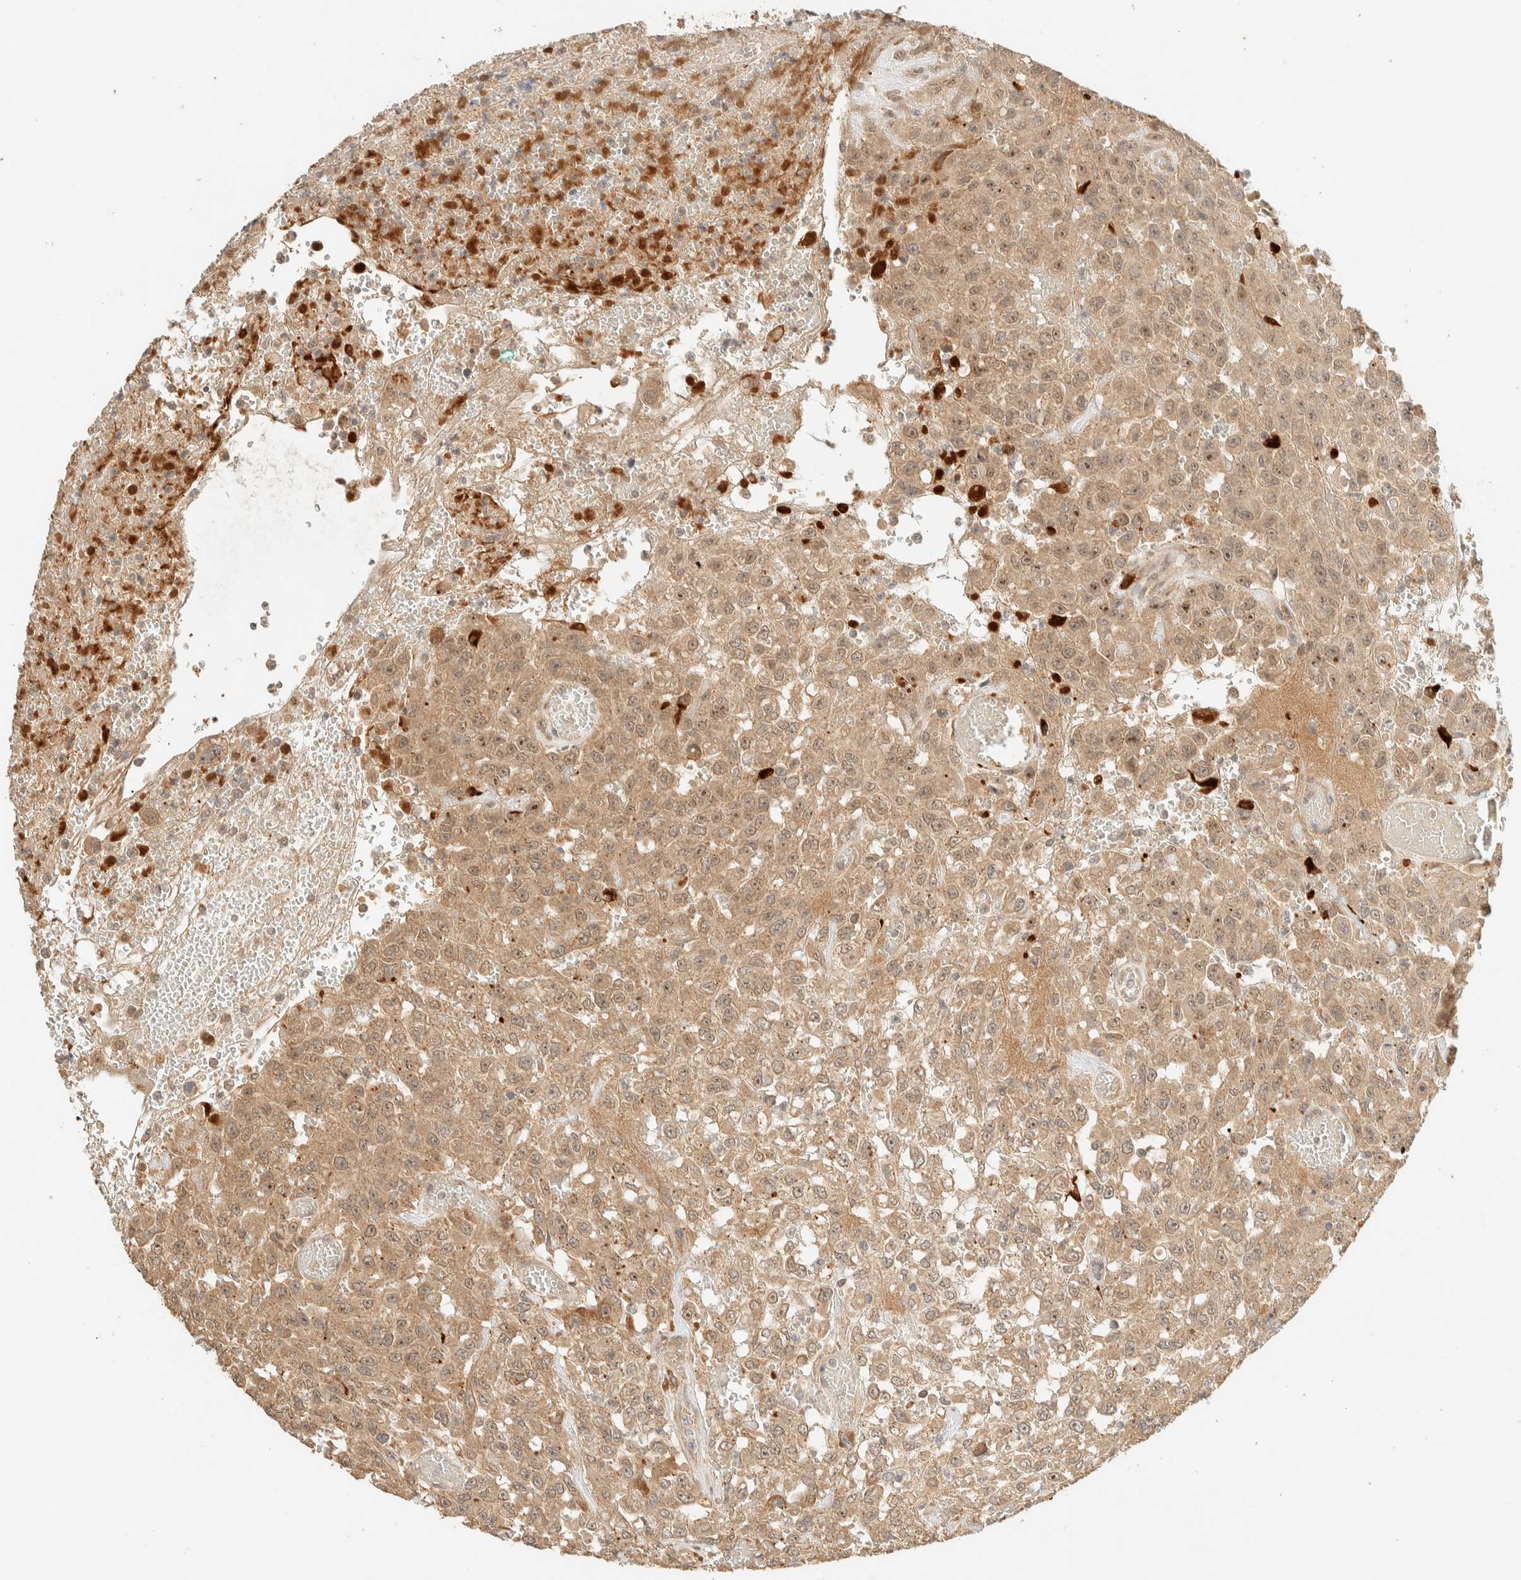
{"staining": {"intensity": "moderate", "quantity": ">75%", "location": "cytoplasmic/membranous"}, "tissue": "urothelial cancer", "cell_type": "Tumor cells", "image_type": "cancer", "snomed": [{"axis": "morphology", "description": "Urothelial carcinoma, High grade"}, {"axis": "topography", "description": "Urinary bladder"}], "caption": "About >75% of tumor cells in high-grade urothelial carcinoma exhibit moderate cytoplasmic/membranous protein expression as visualized by brown immunohistochemical staining.", "gene": "ZBTB34", "patient": {"sex": "male", "age": 46}}